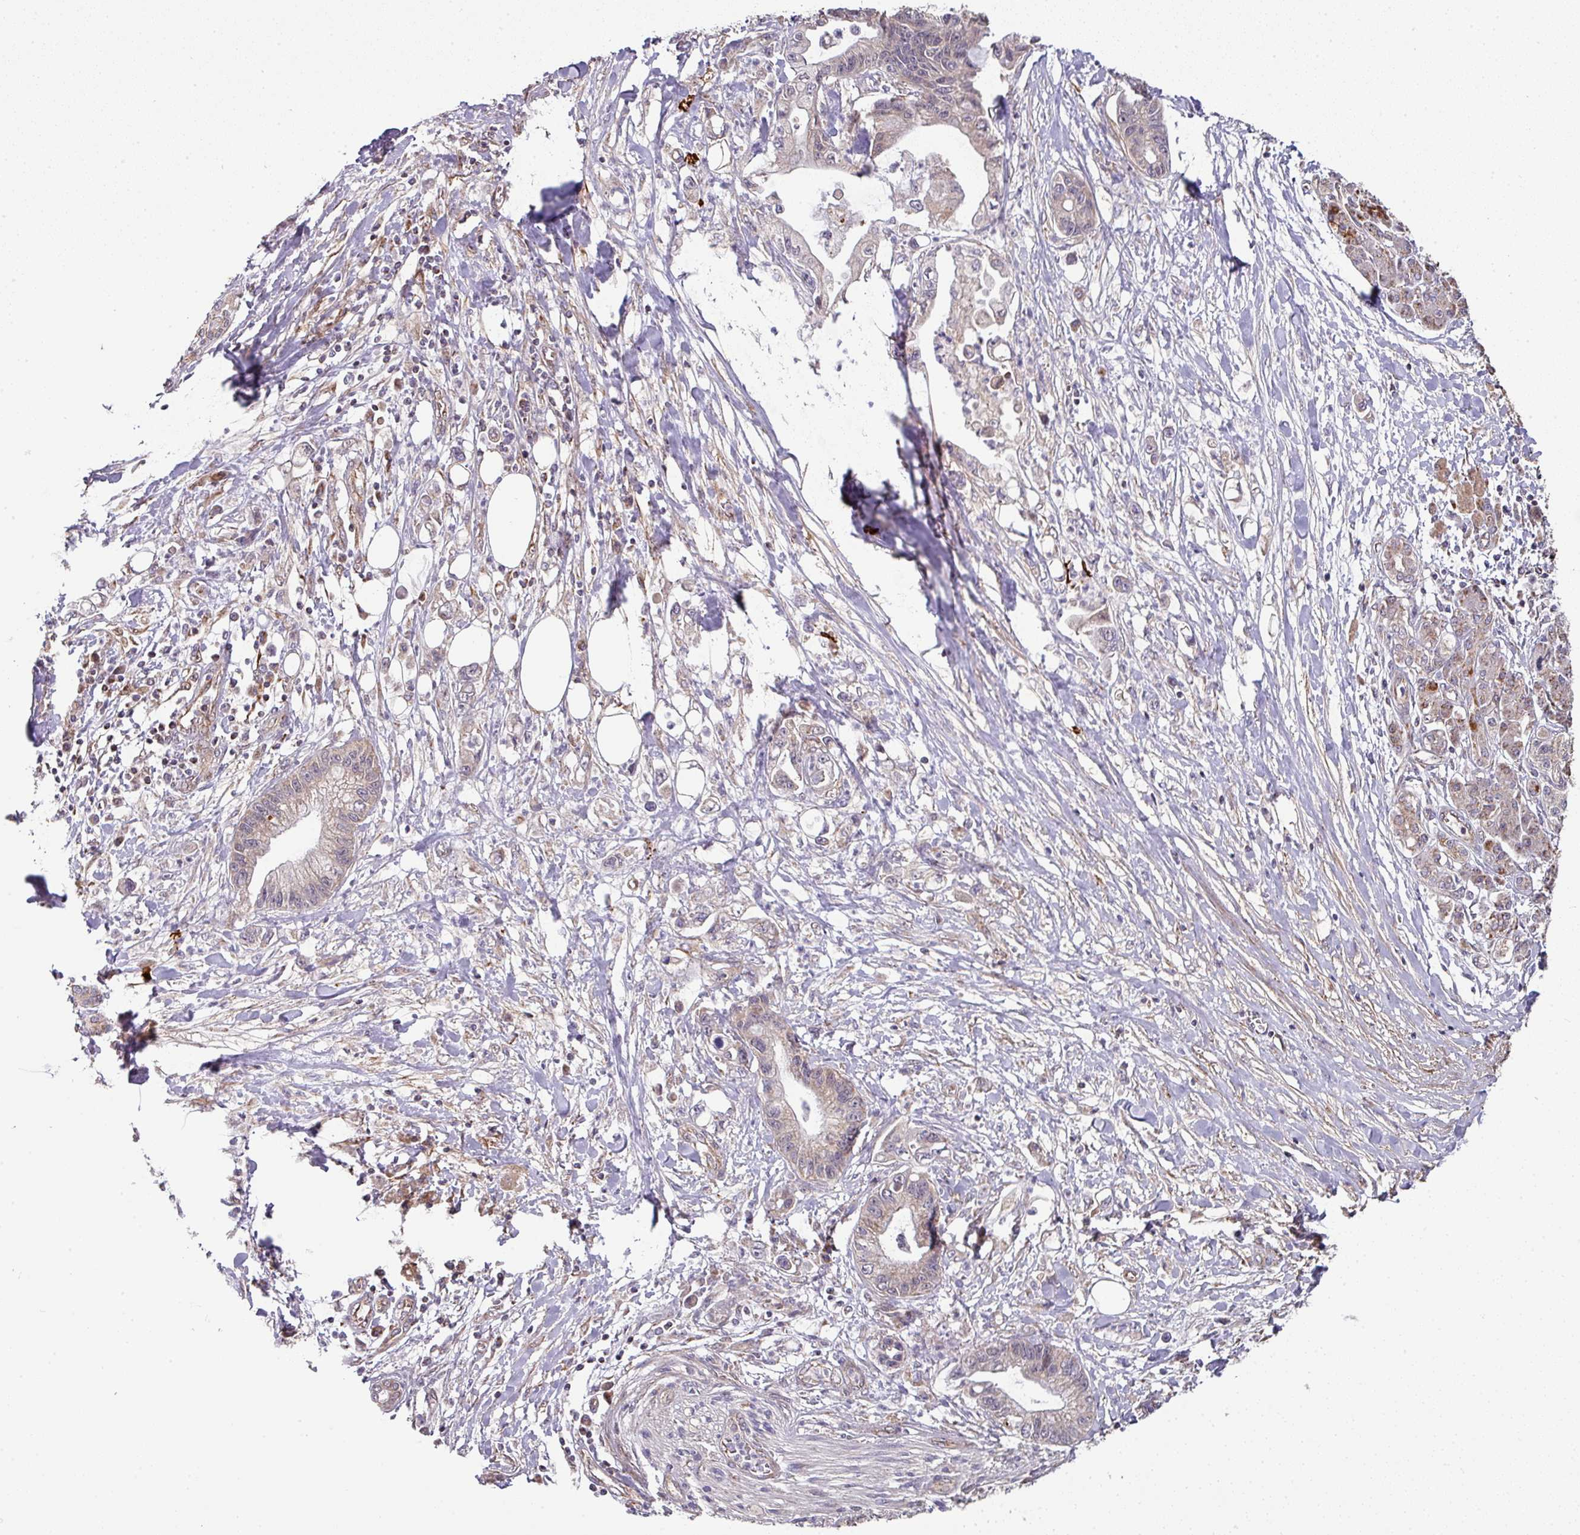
{"staining": {"intensity": "negative", "quantity": "none", "location": "none"}, "tissue": "pancreatic cancer", "cell_type": "Tumor cells", "image_type": "cancer", "snomed": [{"axis": "morphology", "description": "Adenocarcinoma, NOS"}, {"axis": "topography", "description": "Pancreas"}], "caption": "Immunohistochemical staining of pancreatic adenocarcinoma displays no significant expression in tumor cells. The staining was performed using DAB to visualize the protein expression in brown, while the nuclei were stained in blue with hematoxylin (Magnification: 20x).", "gene": "STK35", "patient": {"sex": "male", "age": 61}}